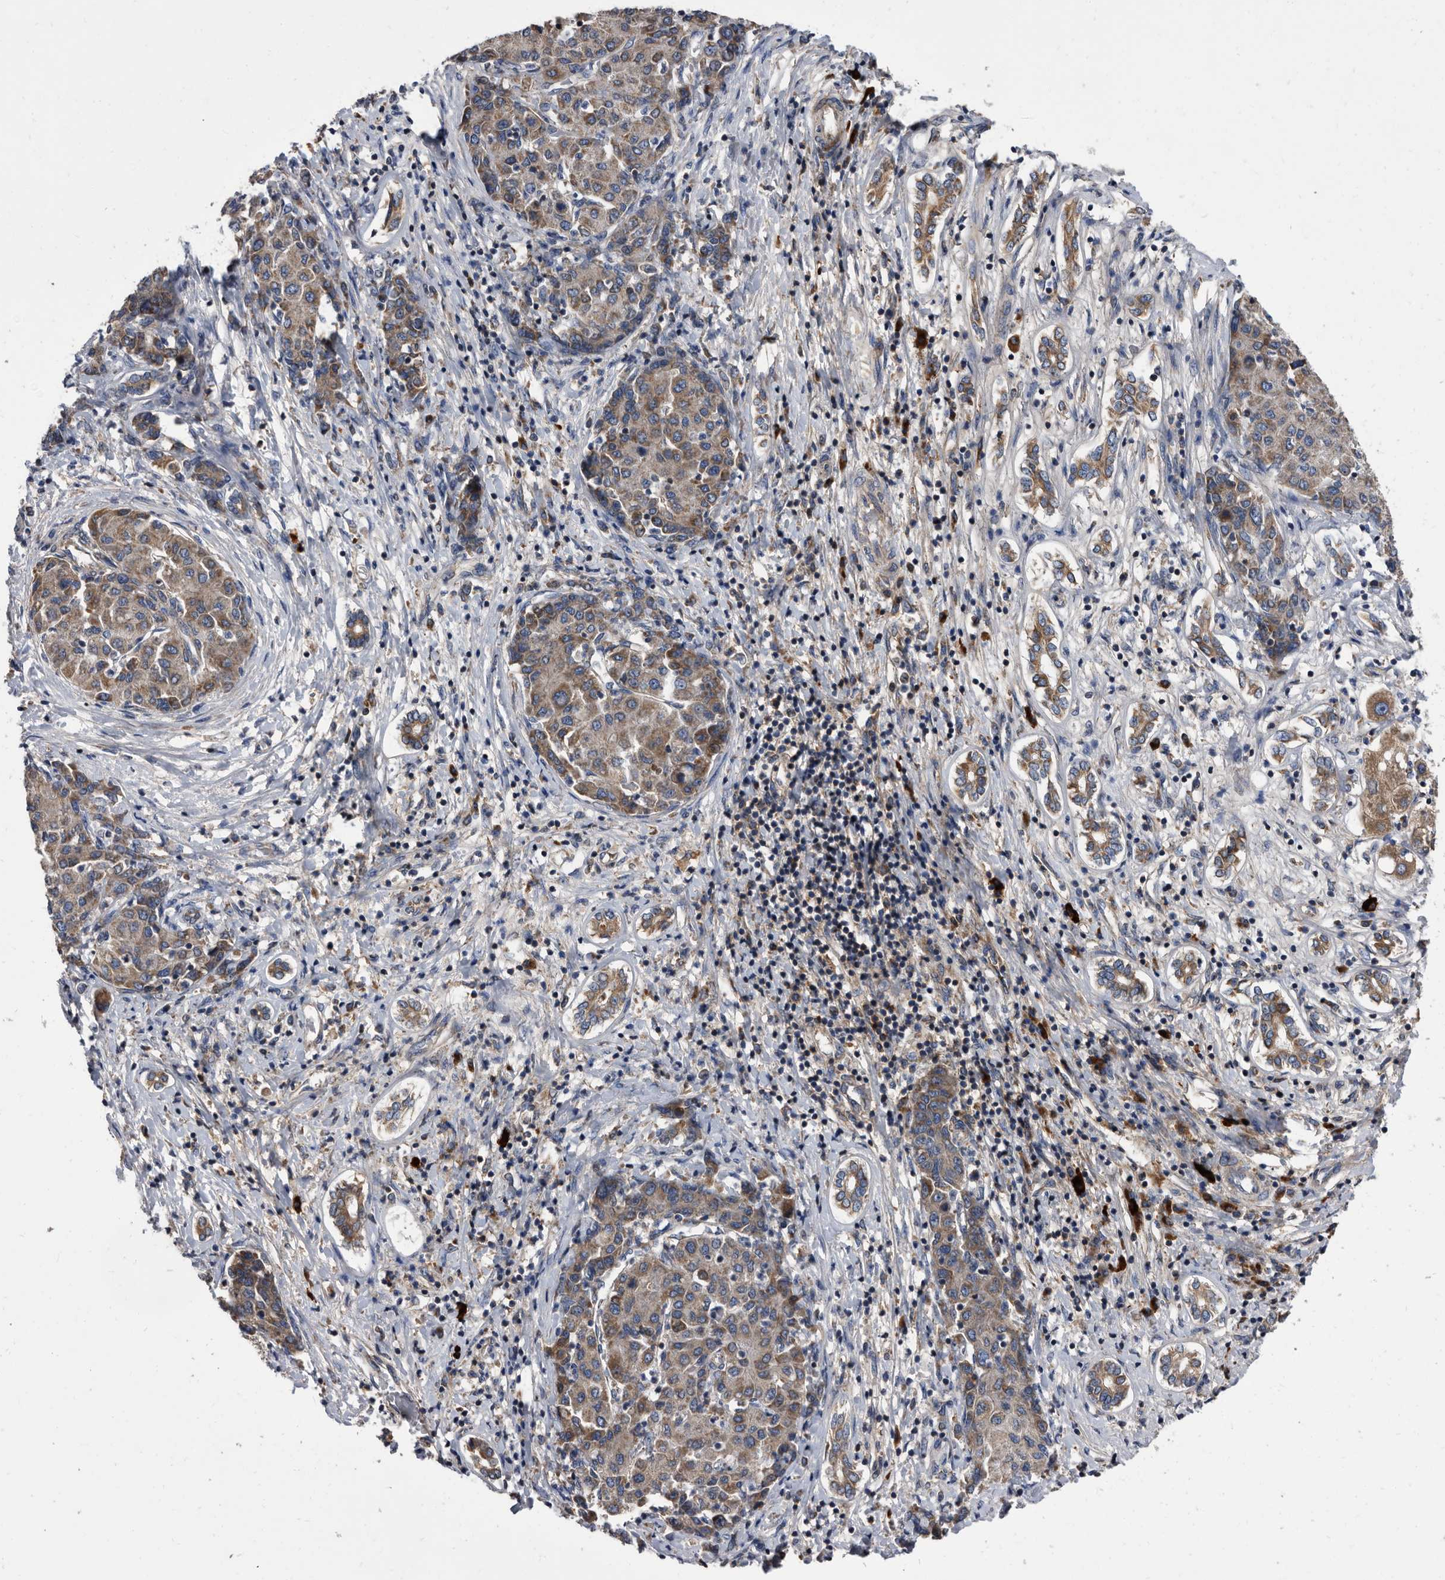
{"staining": {"intensity": "moderate", "quantity": ">75%", "location": "cytoplasmic/membranous"}, "tissue": "liver cancer", "cell_type": "Tumor cells", "image_type": "cancer", "snomed": [{"axis": "morphology", "description": "Carcinoma, Hepatocellular, NOS"}, {"axis": "topography", "description": "Liver"}], "caption": "DAB immunohistochemical staining of liver cancer demonstrates moderate cytoplasmic/membranous protein expression in about >75% of tumor cells. Ihc stains the protein in brown and the nuclei are stained blue.", "gene": "DTNBP1", "patient": {"sex": "male", "age": 65}}